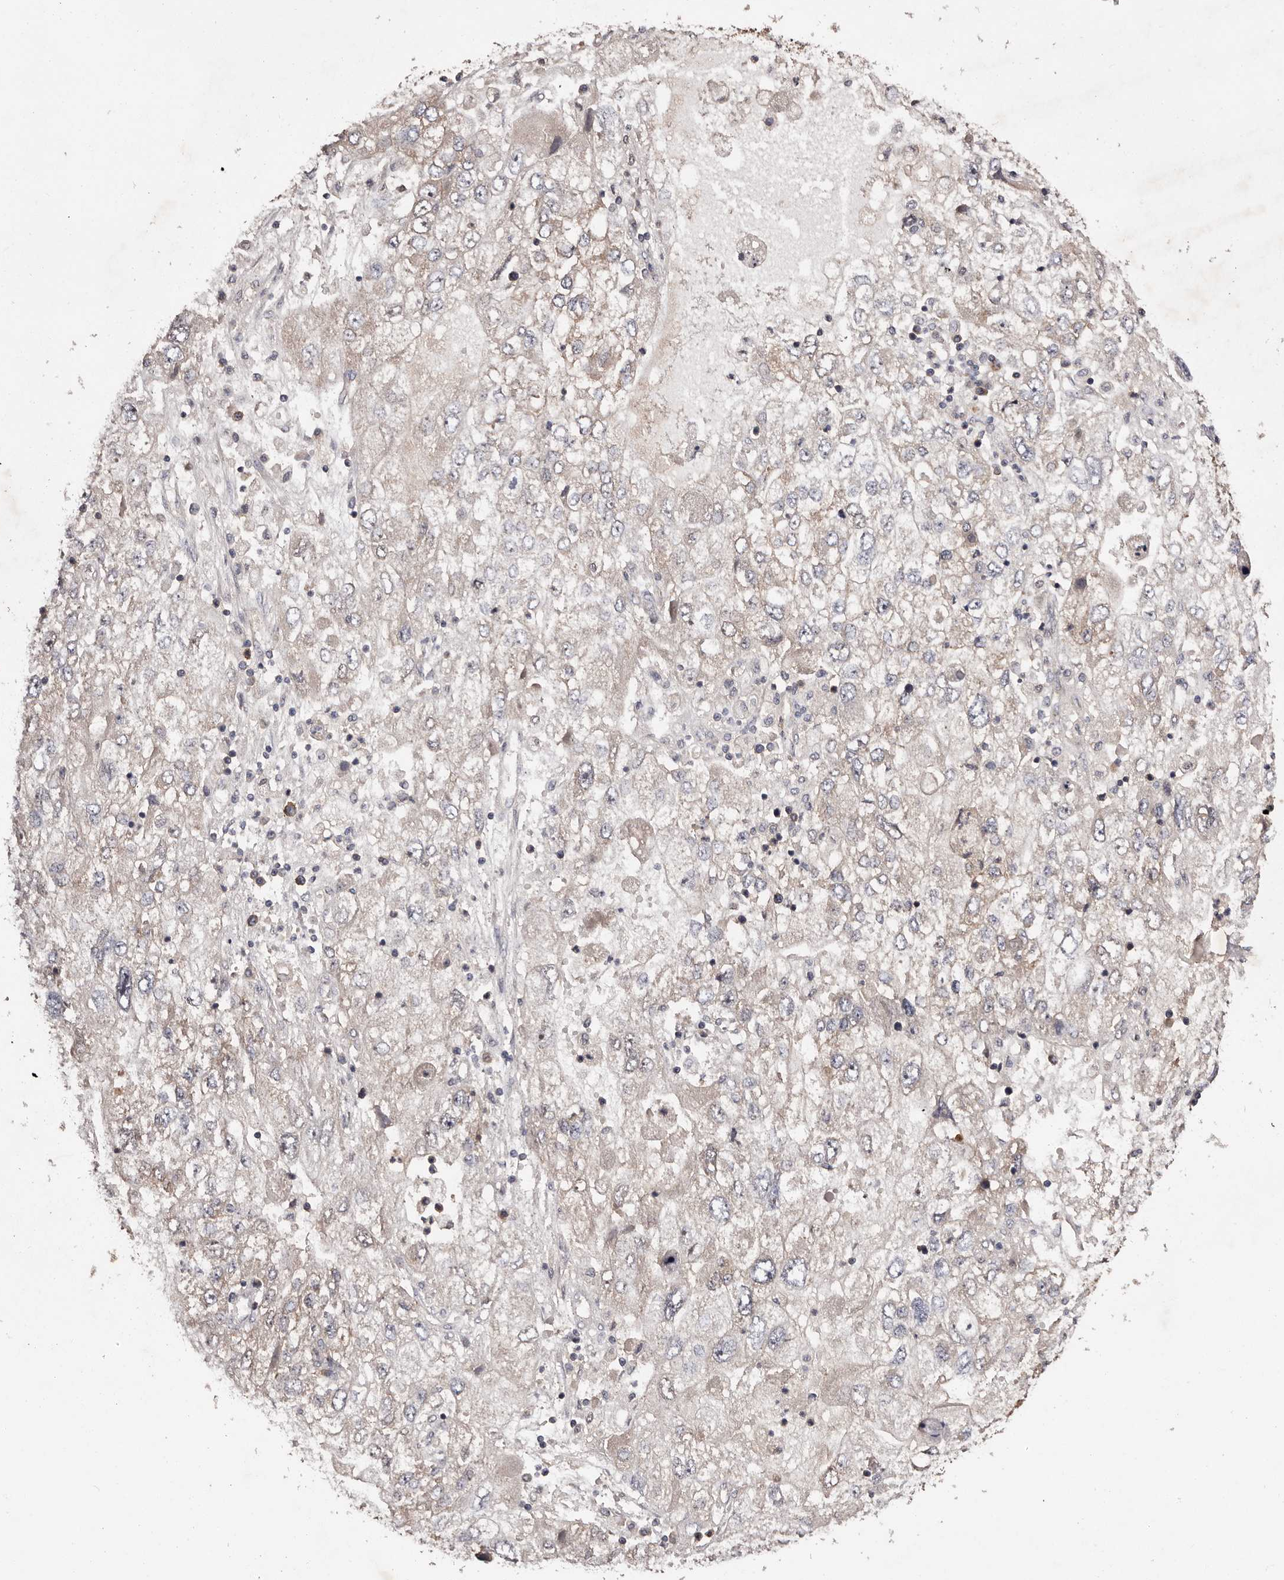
{"staining": {"intensity": "moderate", "quantity": "25%-75%", "location": "cytoplasmic/membranous"}, "tissue": "endometrial cancer", "cell_type": "Tumor cells", "image_type": "cancer", "snomed": [{"axis": "morphology", "description": "Adenocarcinoma, NOS"}, {"axis": "topography", "description": "Endometrium"}], "caption": "Moderate cytoplasmic/membranous positivity for a protein is present in approximately 25%-75% of tumor cells of endometrial cancer using IHC.", "gene": "LTV1", "patient": {"sex": "female", "age": 49}}